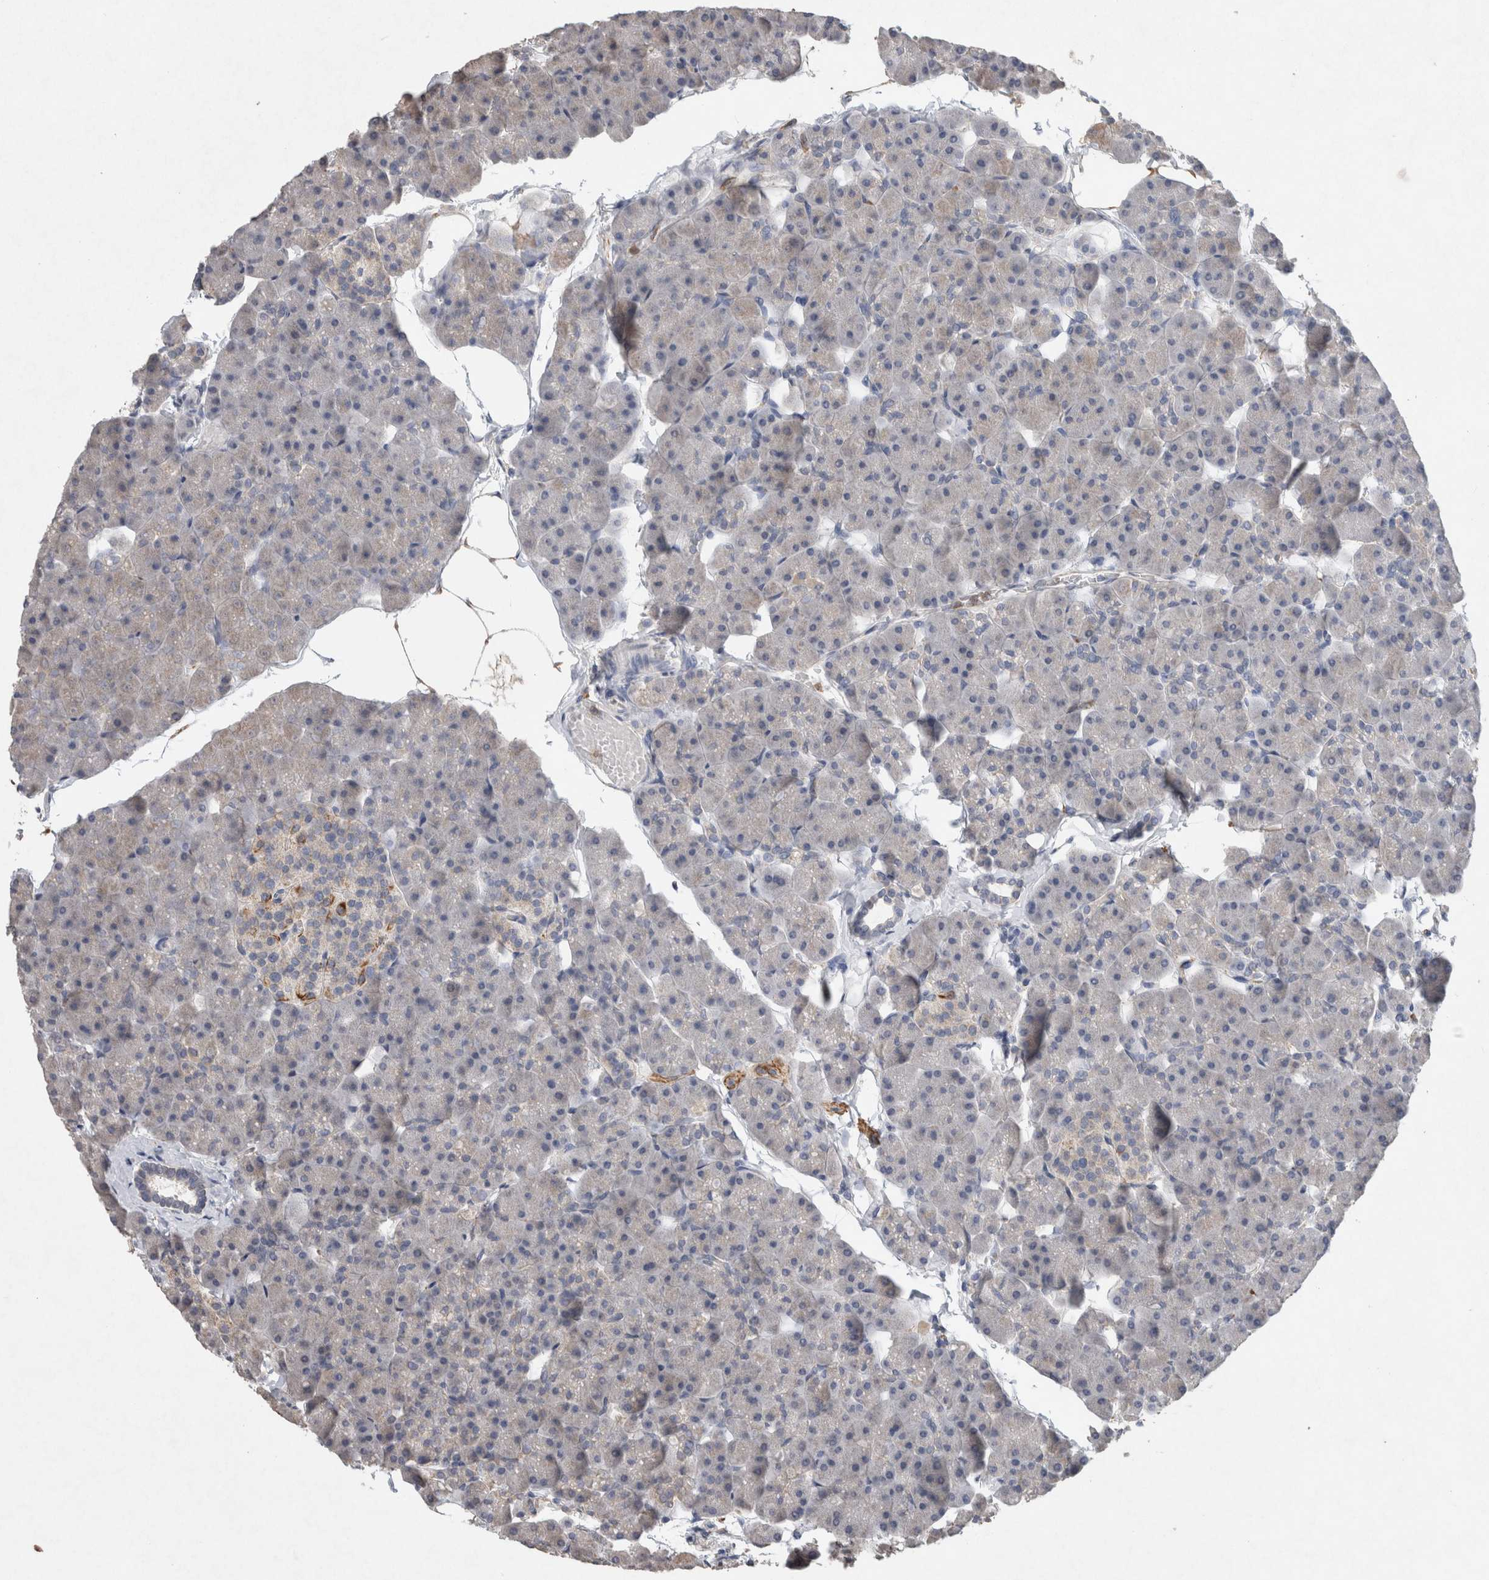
{"staining": {"intensity": "negative", "quantity": "none", "location": "none"}, "tissue": "pancreas", "cell_type": "Exocrine glandular cells", "image_type": "normal", "snomed": [{"axis": "morphology", "description": "Normal tissue, NOS"}, {"axis": "topography", "description": "Pancreas"}], "caption": "The micrograph demonstrates no significant staining in exocrine glandular cells of pancreas. The staining was performed using DAB to visualize the protein expression in brown, while the nuclei were stained in blue with hematoxylin (Magnification: 20x).", "gene": "FABP7", "patient": {"sex": "male", "age": 35}}